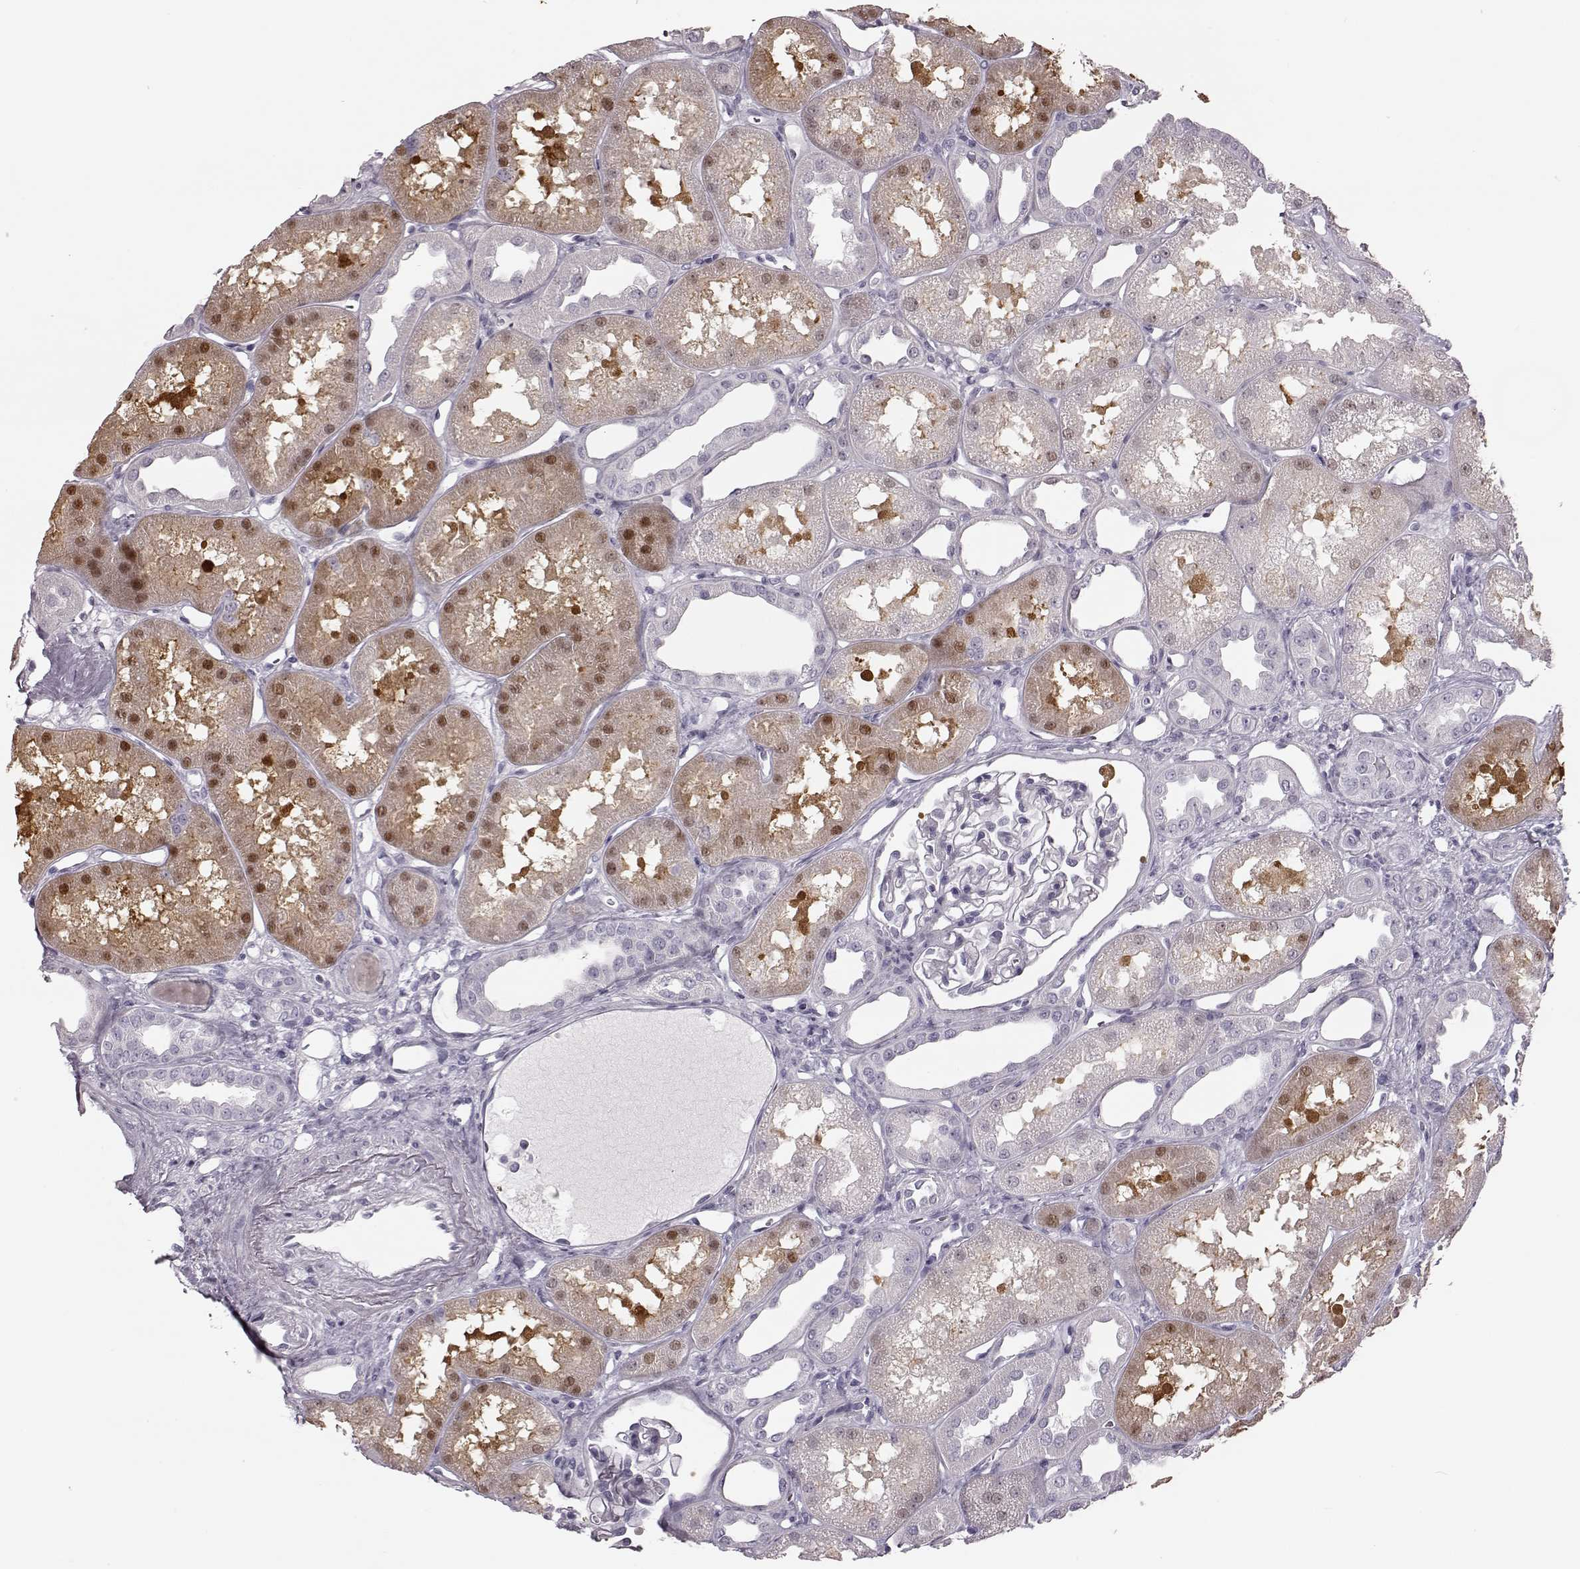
{"staining": {"intensity": "negative", "quantity": "none", "location": "none"}, "tissue": "kidney", "cell_type": "Cells in glomeruli", "image_type": "normal", "snomed": [{"axis": "morphology", "description": "Normal tissue, NOS"}, {"axis": "topography", "description": "Kidney"}], "caption": "Immunohistochemistry micrograph of benign human kidney stained for a protein (brown), which exhibits no positivity in cells in glomeruli. (Stains: DAB (3,3'-diaminobenzidine) immunohistochemistry (IHC) with hematoxylin counter stain, Microscopy: brightfield microscopy at high magnification).", "gene": "ZNF433", "patient": {"sex": "male", "age": 61}}